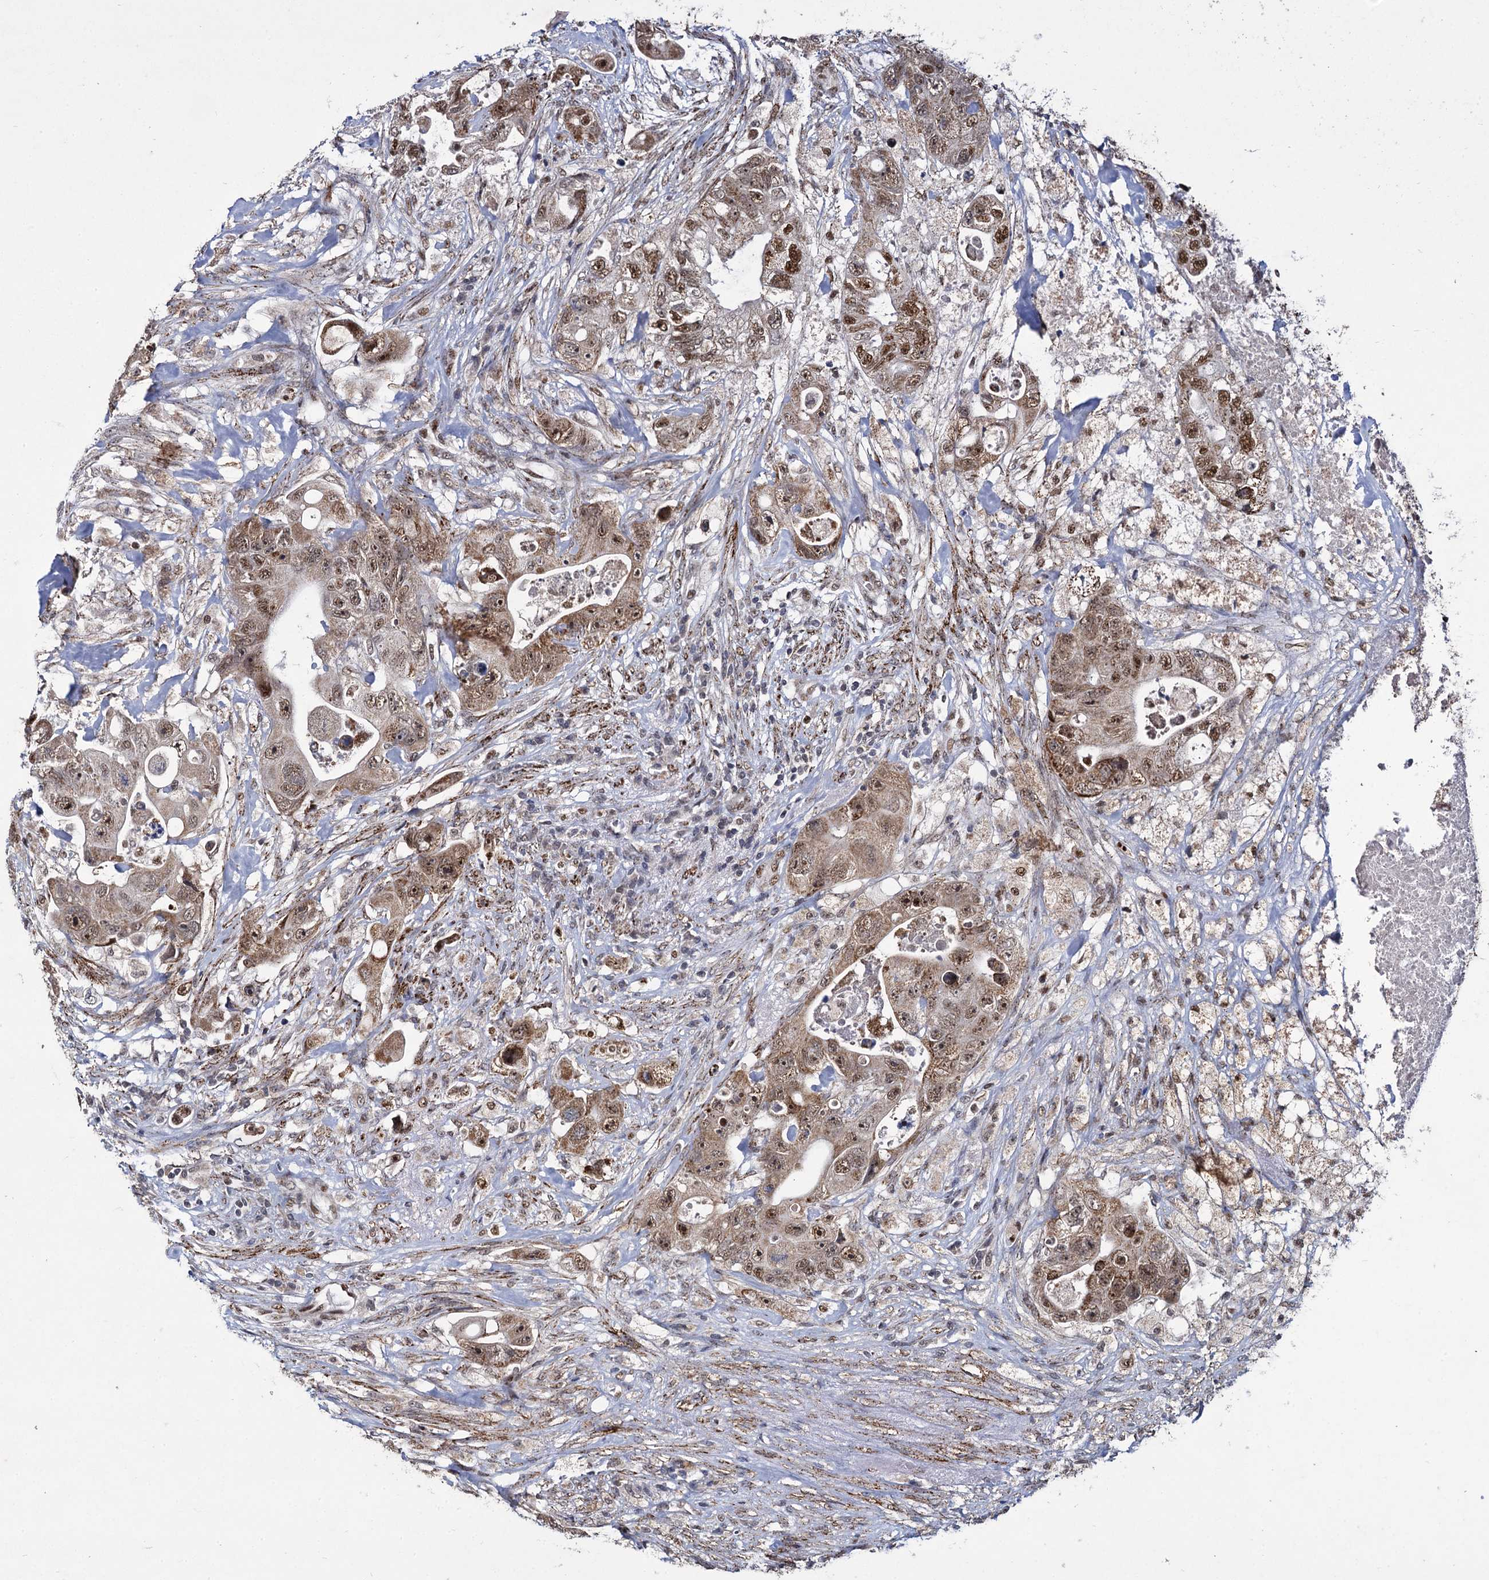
{"staining": {"intensity": "moderate", "quantity": ">75%", "location": "cytoplasmic/membranous,nuclear"}, "tissue": "colorectal cancer", "cell_type": "Tumor cells", "image_type": "cancer", "snomed": [{"axis": "morphology", "description": "Adenocarcinoma, NOS"}, {"axis": "topography", "description": "Colon"}], "caption": "An image of human colorectal cancer (adenocarcinoma) stained for a protein demonstrates moderate cytoplasmic/membranous and nuclear brown staining in tumor cells. The staining was performed using DAB, with brown indicating positive protein expression. Nuclei are stained blue with hematoxylin.", "gene": "RPUSD4", "patient": {"sex": "female", "age": 46}}